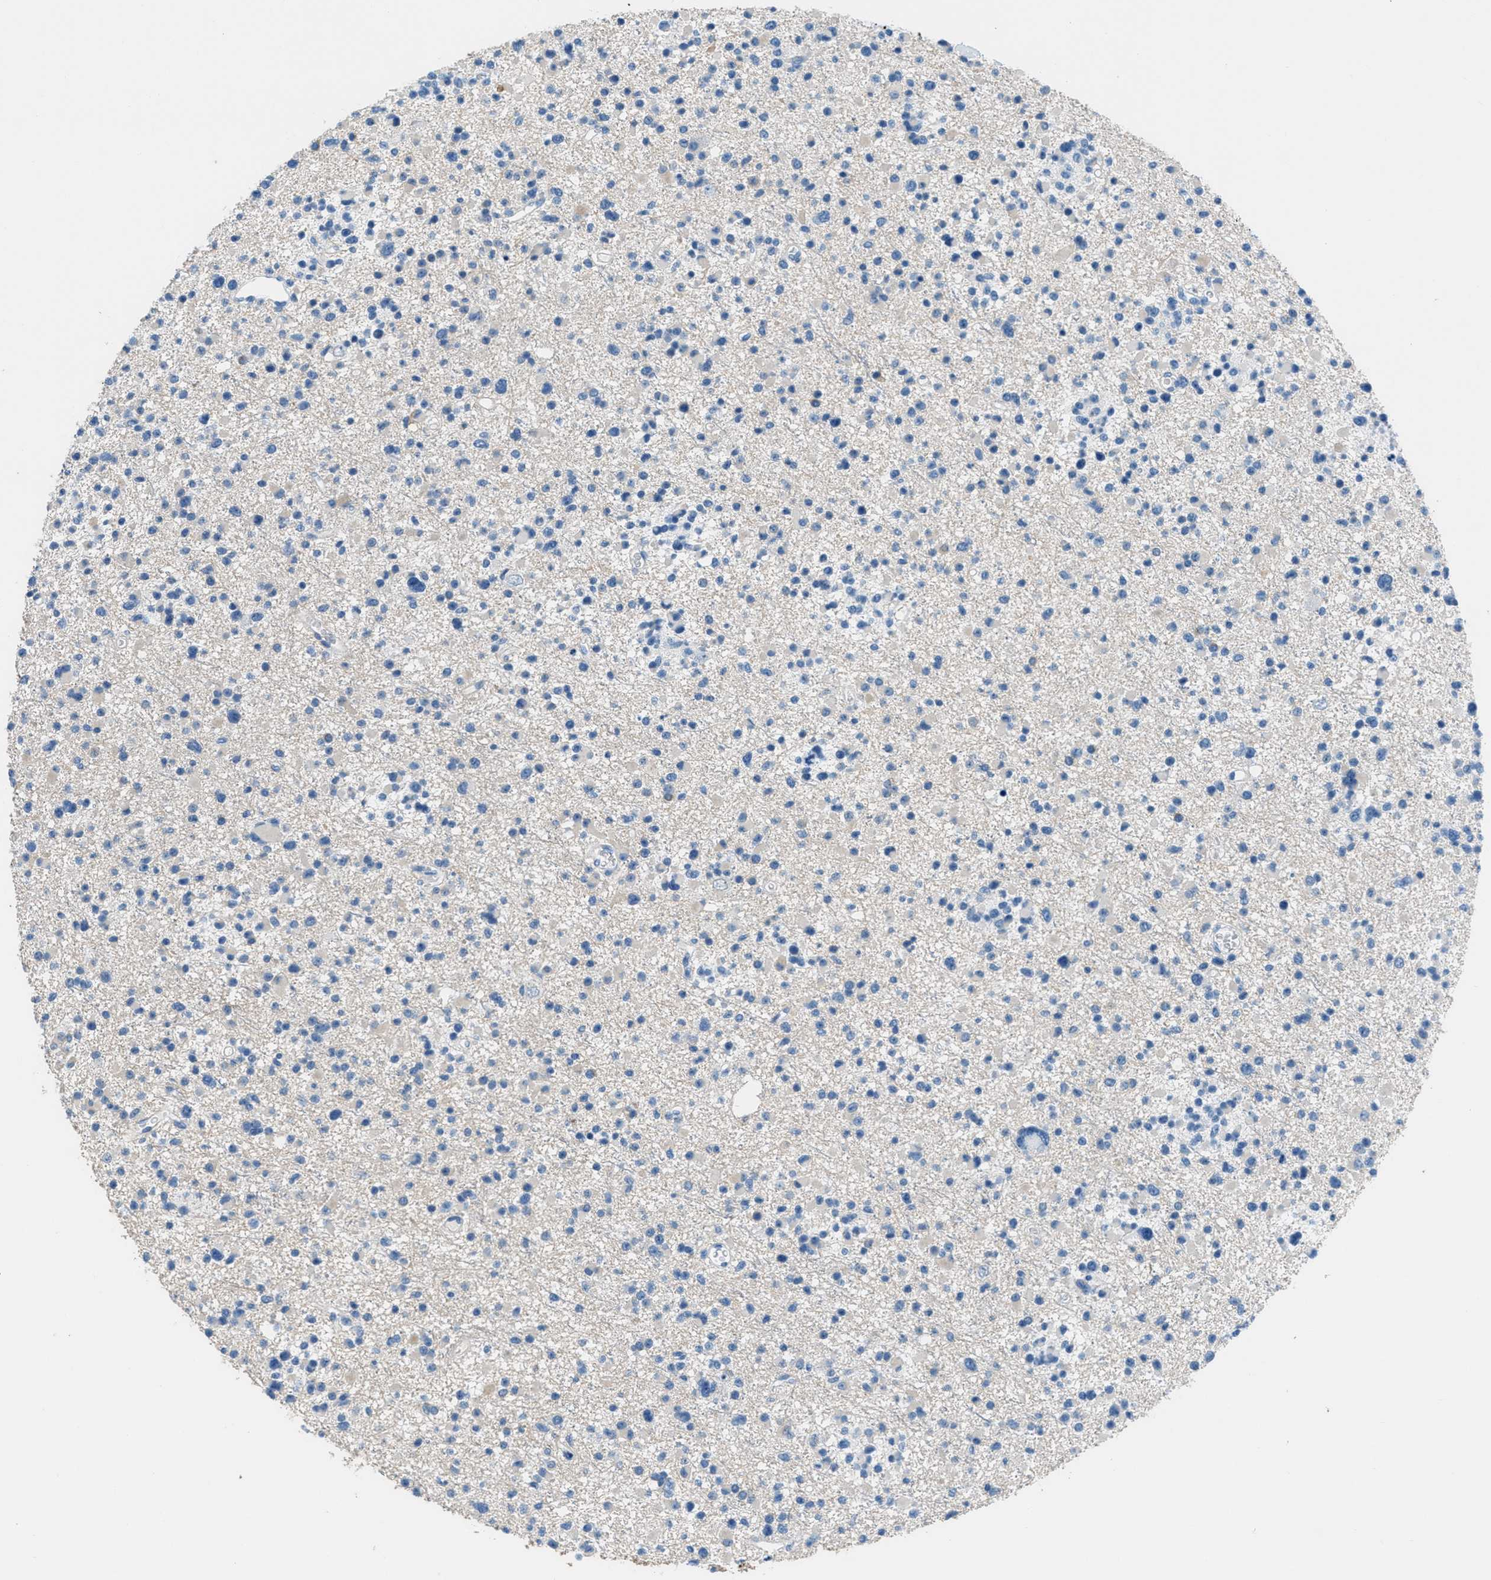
{"staining": {"intensity": "negative", "quantity": "none", "location": "none"}, "tissue": "glioma", "cell_type": "Tumor cells", "image_type": "cancer", "snomed": [{"axis": "morphology", "description": "Glioma, malignant, Low grade"}, {"axis": "topography", "description": "Brain"}], "caption": "The image displays no staining of tumor cells in malignant glioma (low-grade).", "gene": "MGARP", "patient": {"sex": "female", "age": 22}}